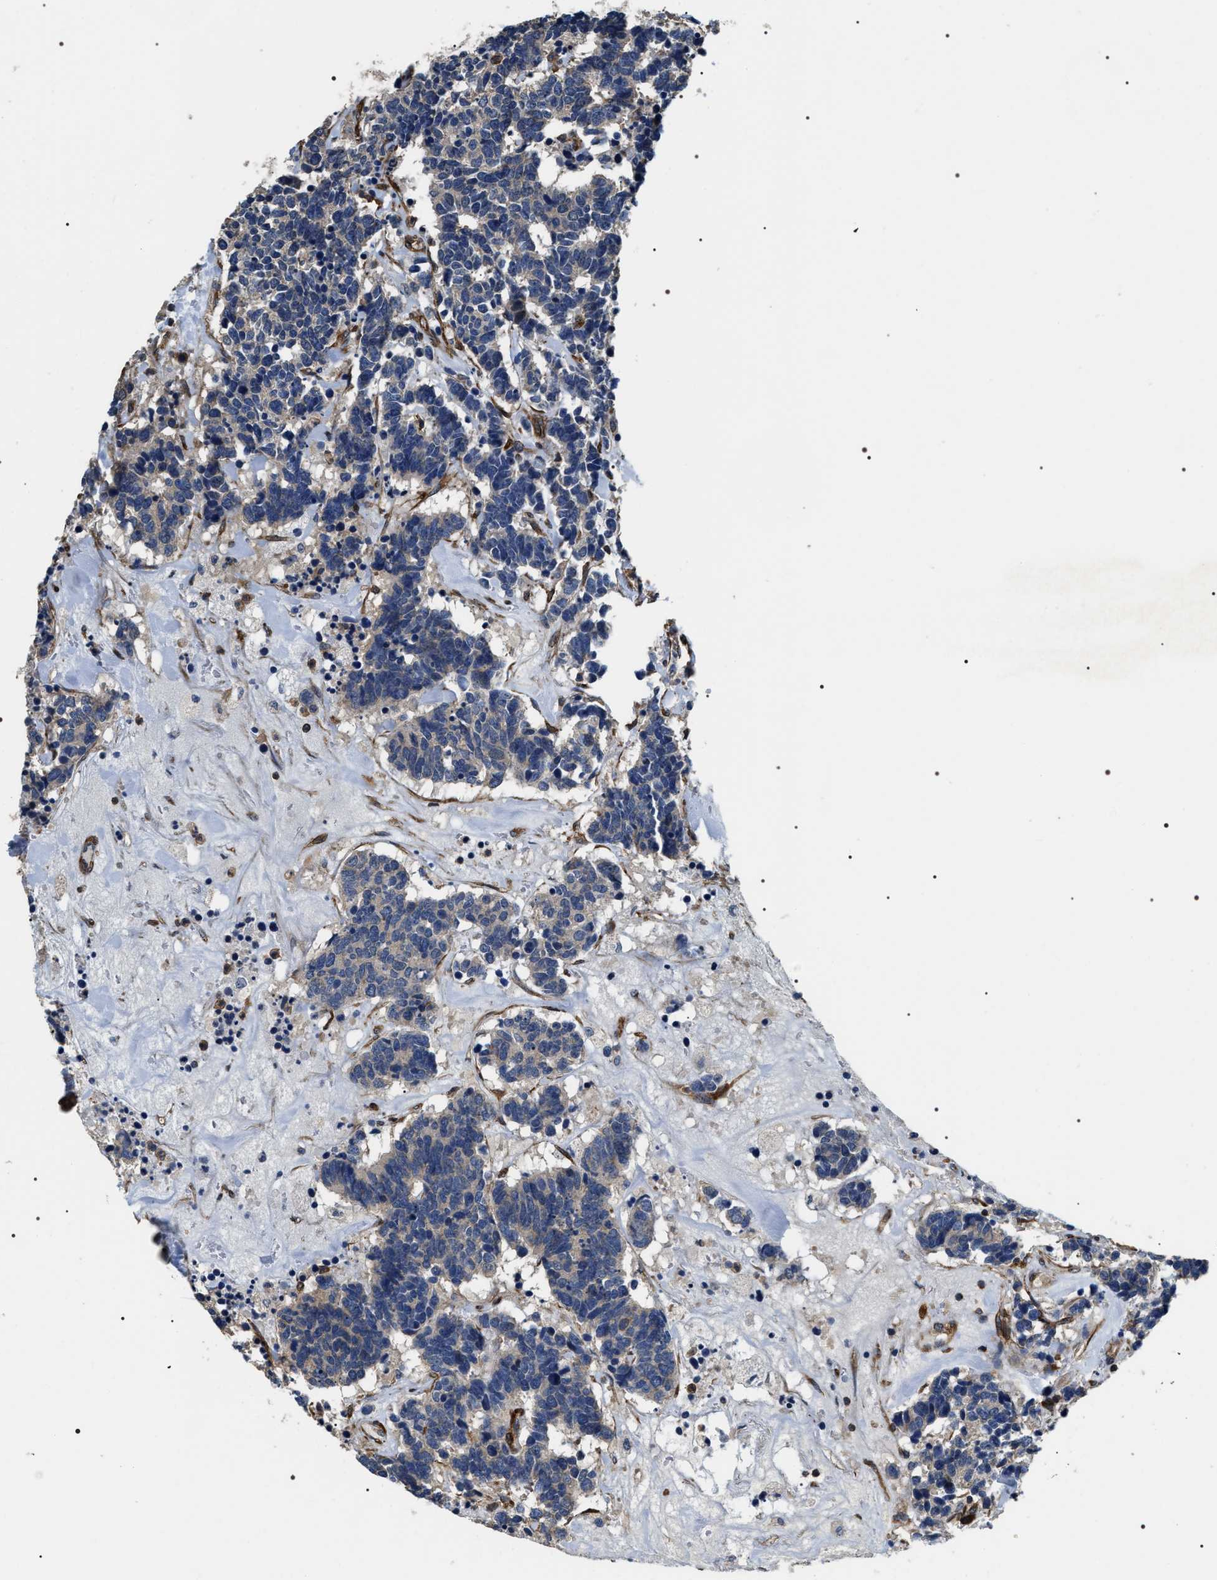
{"staining": {"intensity": "negative", "quantity": "none", "location": "none"}, "tissue": "carcinoid", "cell_type": "Tumor cells", "image_type": "cancer", "snomed": [{"axis": "morphology", "description": "Carcinoma, NOS"}, {"axis": "morphology", "description": "Carcinoid, malignant, NOS"}, {"axis": "topography", "description": "Urinary bladder"}], "caption": "Immunohistochemistry (IHC) micrograph of human carcinoma stained for a protein (brown), which displays no expression in tumor cells. (DAB (3,3'-diaminobenzidine) immunohistochemistry with hematoxylin counter stain).", "gene": "ZC3HAV1L", "patient": {"sex": "male", "age": 57}}